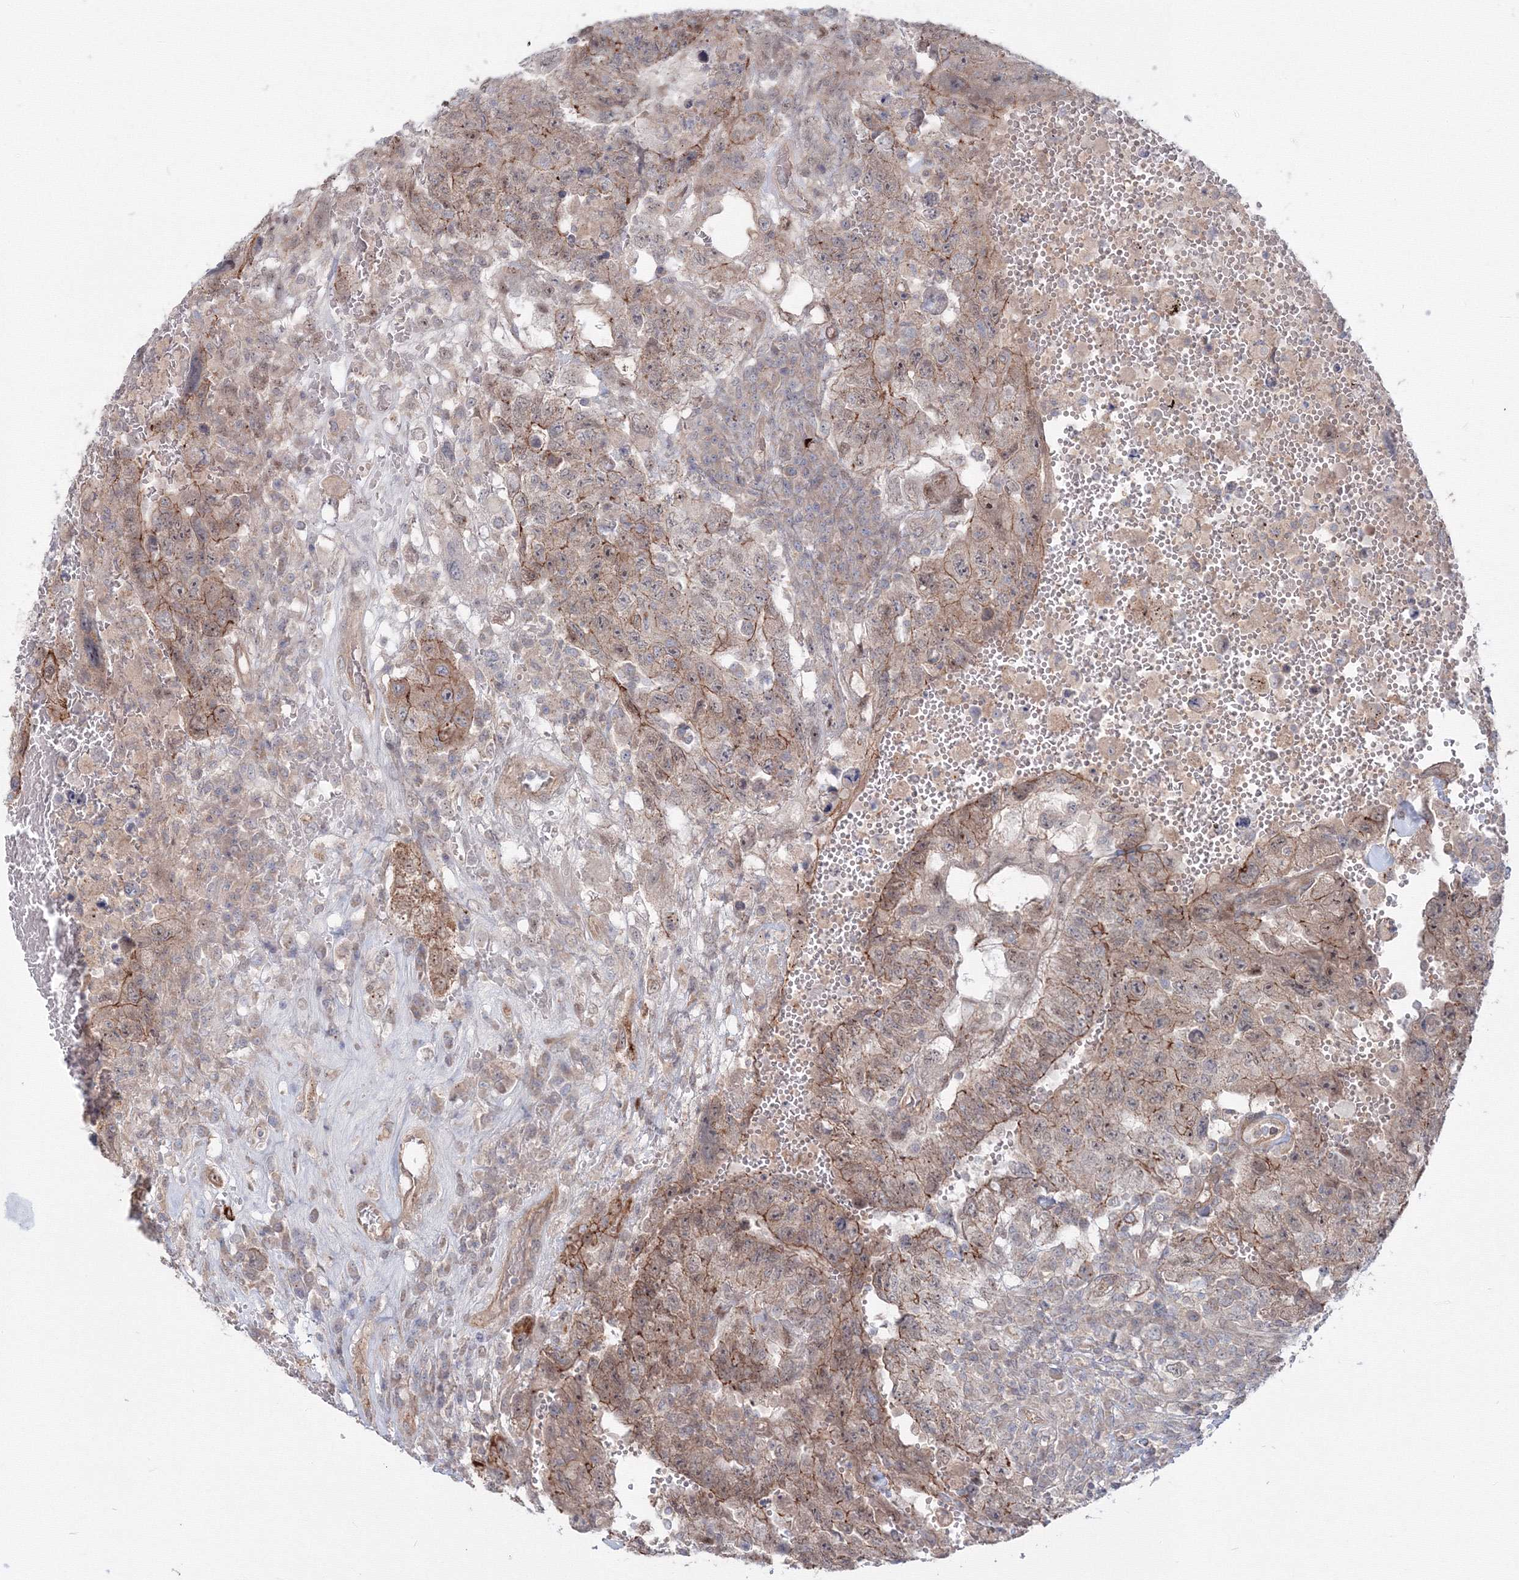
{"staining": {"intensity": "moderate", "quantity": ">75%", "location": "cytoplasmic/membranous,nuclear"}, "tissue": "testis cancer", "cell_type": "Tumor cells", "image_type": "cancer", "snomed": [{"axis": "morphology", "description": "Carcinoma, Embryonal, NOS"}, {"axis": "topography", "description": "Testis"}], "caption": "Protein expression analysis of human testis embryonal carcinoma reveals moderate cytoplasmic/membranous and nuclear staining in about >75% of tumor cells.", "gene": "SH3PXD2A", "patient": {"sex": "male", "age": 26}}